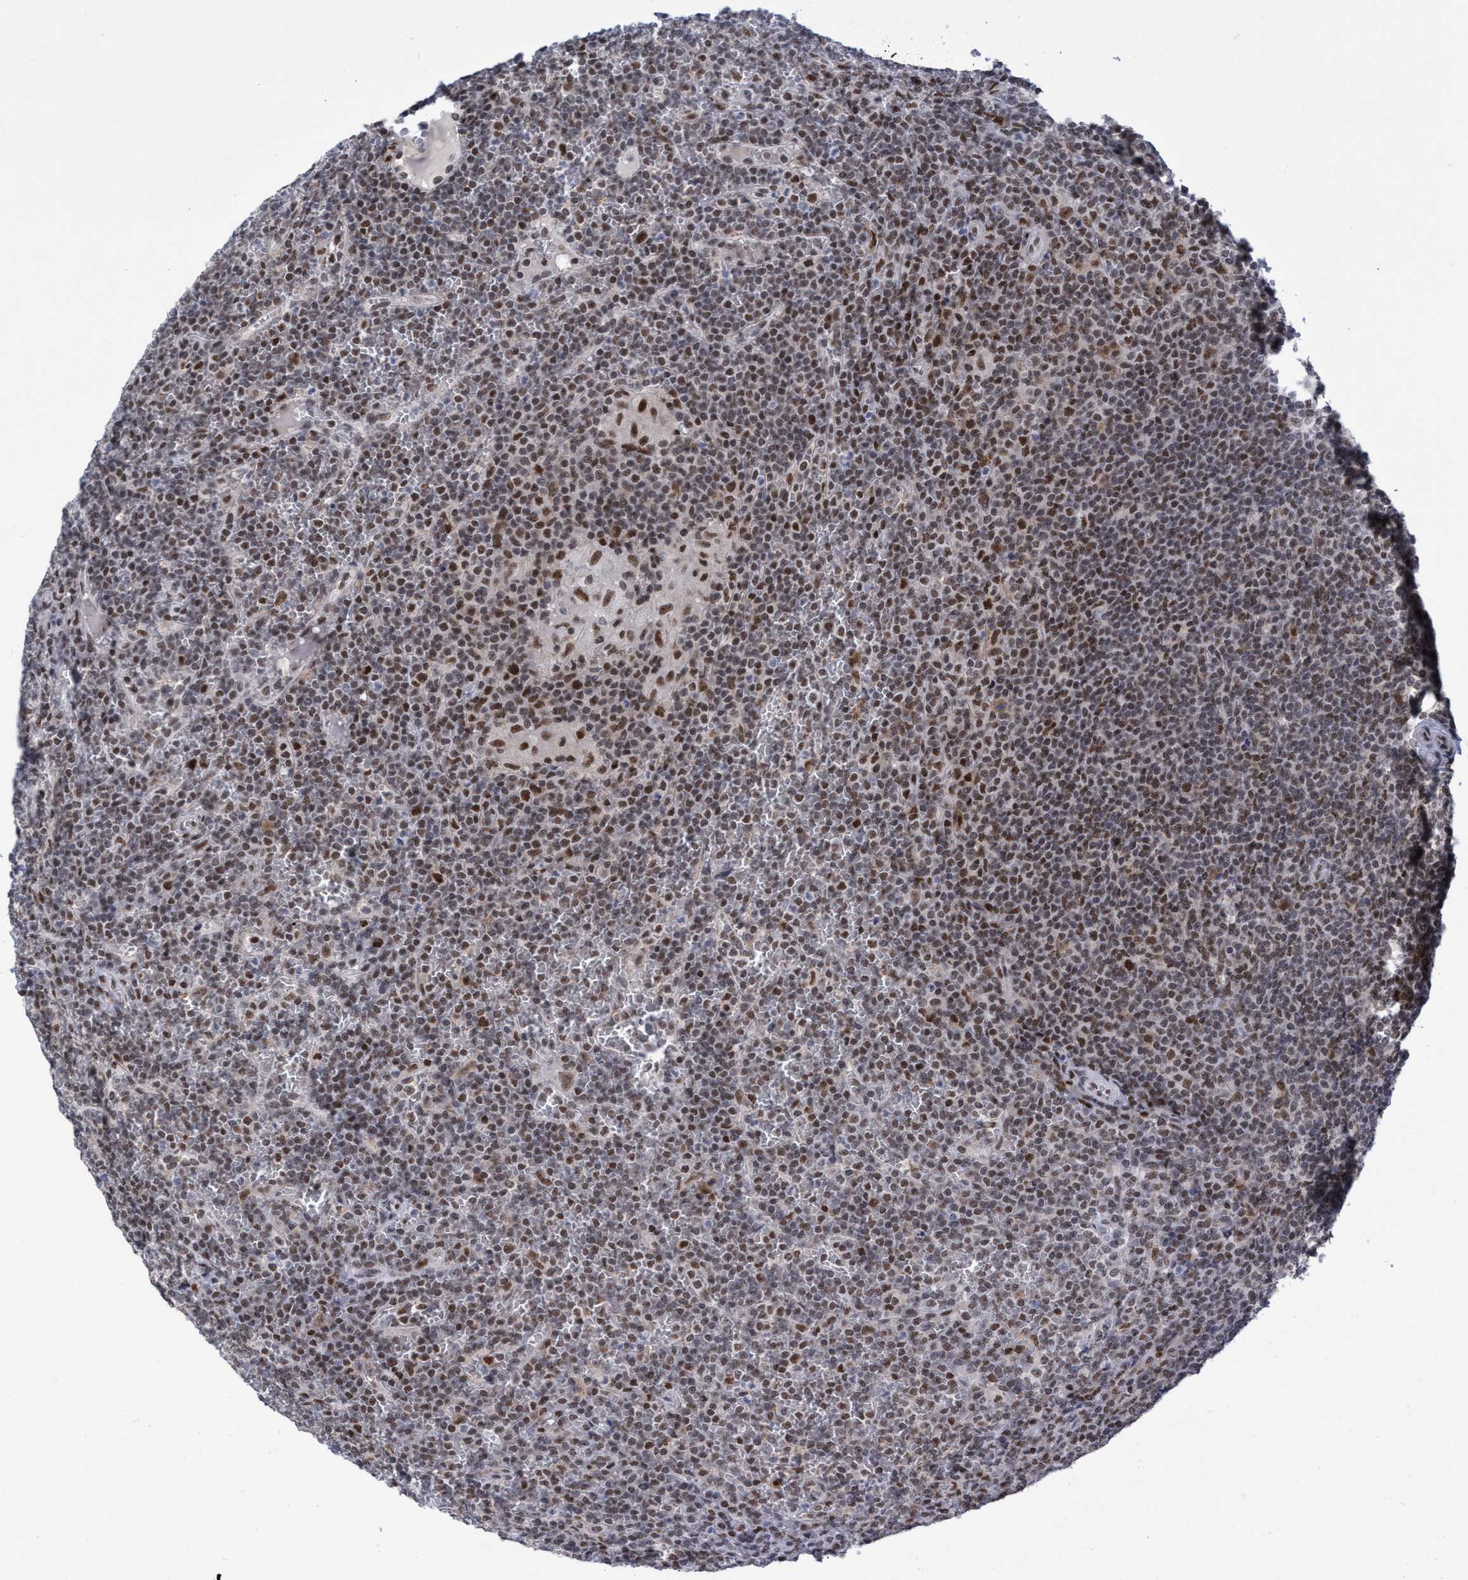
{"staining": {"intensity": "moderate", "quantity": "25%-75%", "location": "nuclear"}, "tissue": "lymphoma", "cell_type": "Tumor cells", "image_type": "cancer", "snomed": [{"axis": "morphology", "description": "Malignant lymphoma, non-Hodgkin's type, Low grade"}, {"axis": "topography", "description": "Spleen"}], "caption": "Immunohistochemical staining of human lymphoma demonstrates medium levels of moderate nuclear staining in about 25%-75% of tumor cells.", "gene": "C9orf78", "patient": {"sex": "female", "age": 19}}